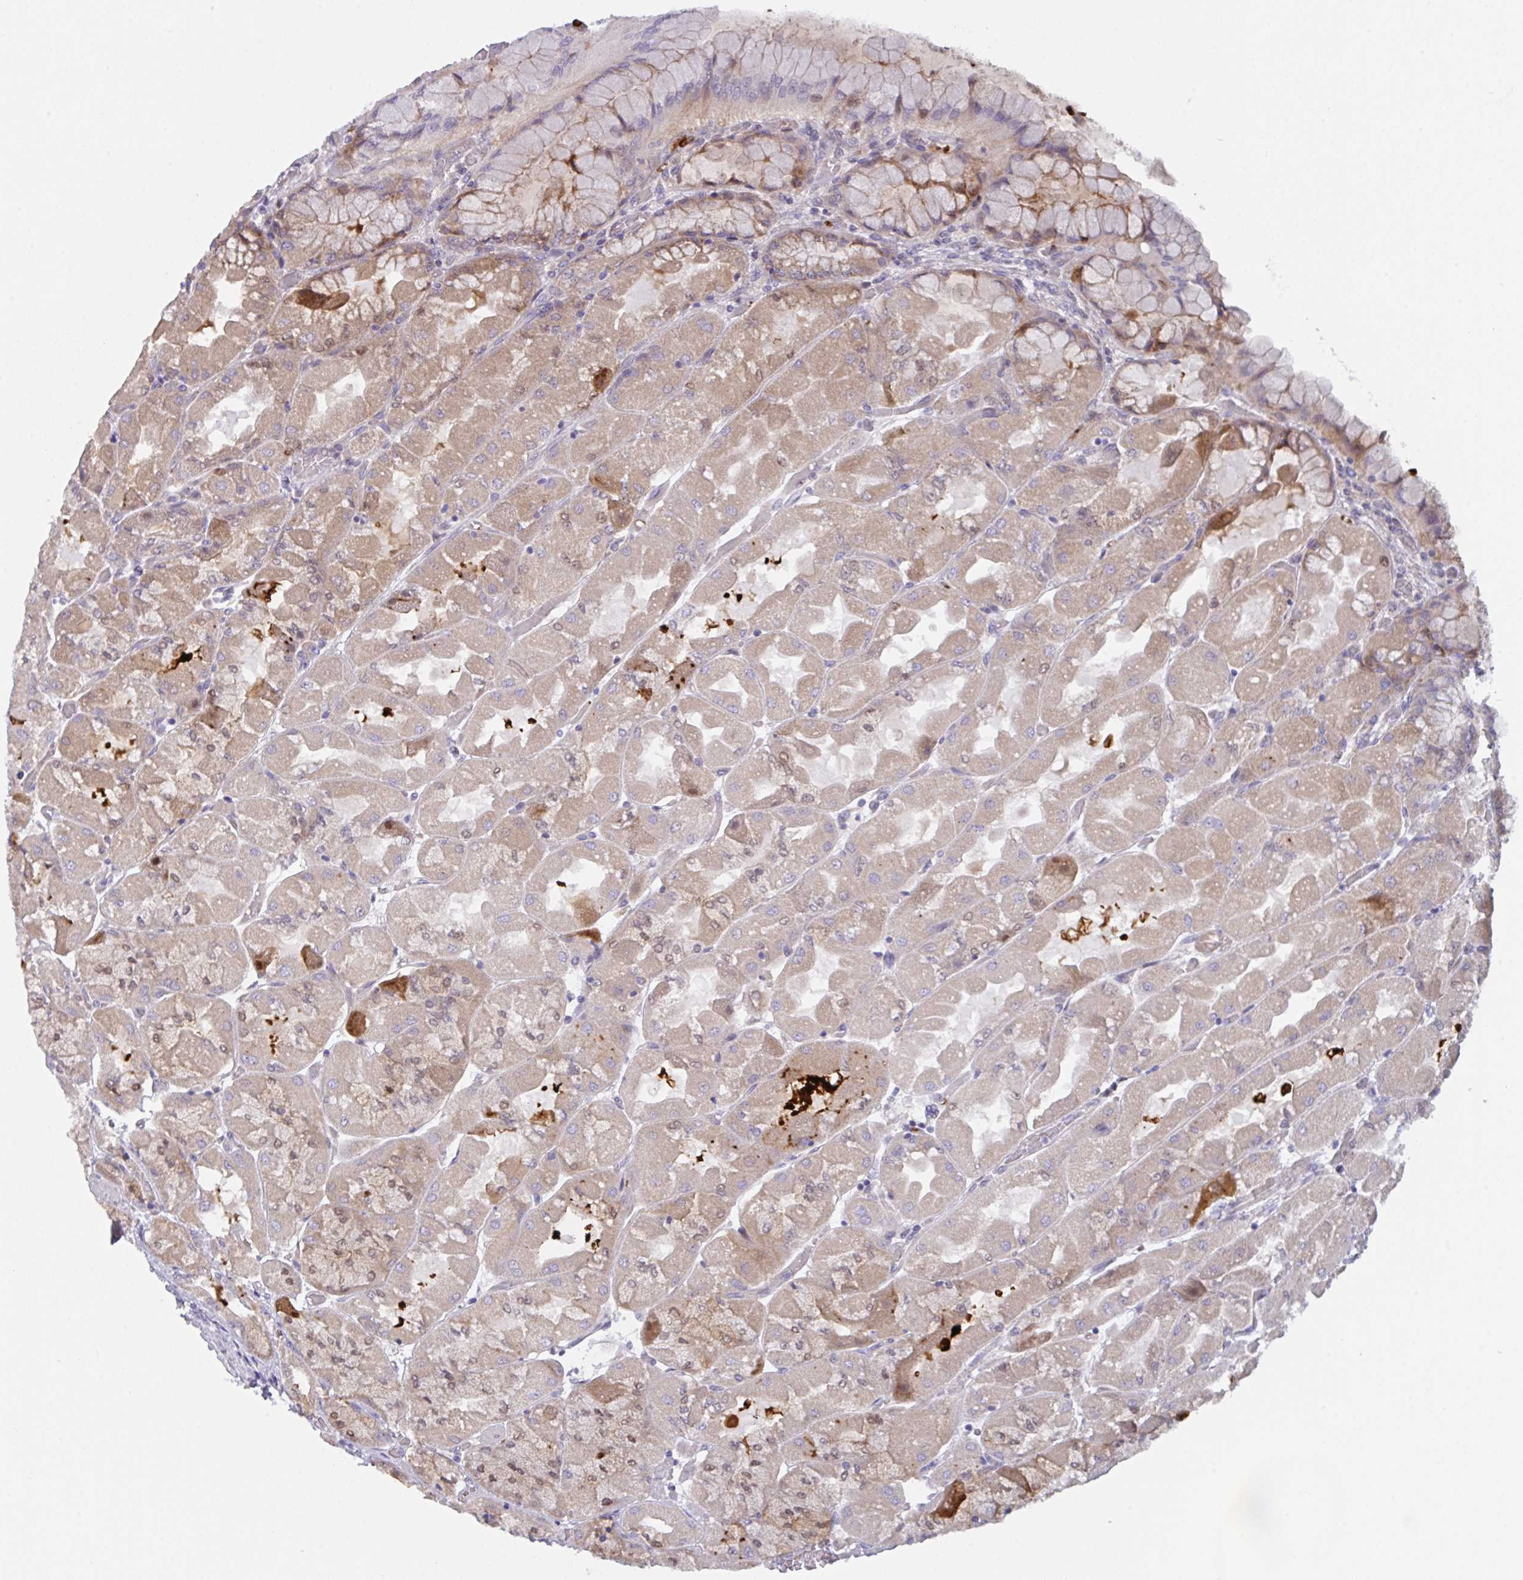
{"staining": {"intensity": "moderate", "quantity": "25%-75%", "location": "cytoplasmic/membranous,nuclear"}, "tissue": "stomach", "cell_type": "Glandular cells", "image_type": "normal", "snomed": [{"axis": "morphology", "description": "Normal tissue, NOS"}, {"axis": "topography", "description": "Stomach"}], "caption": "Immunohistochemistry staining of normal stomach, which reveals medium levels of moderate cytoplasmic/membranous,nuclear staining in approximately 25%-75% of glandular cells indicating moderate cytoplasmic/membranous,nuclear protein staining. The staining was performed using DAB (brown) for protein detection and nuclei were counterstained in hematoxylin (blue).", "gene": "MRPS2", "patient": {"sex": "female", "age": 61}}